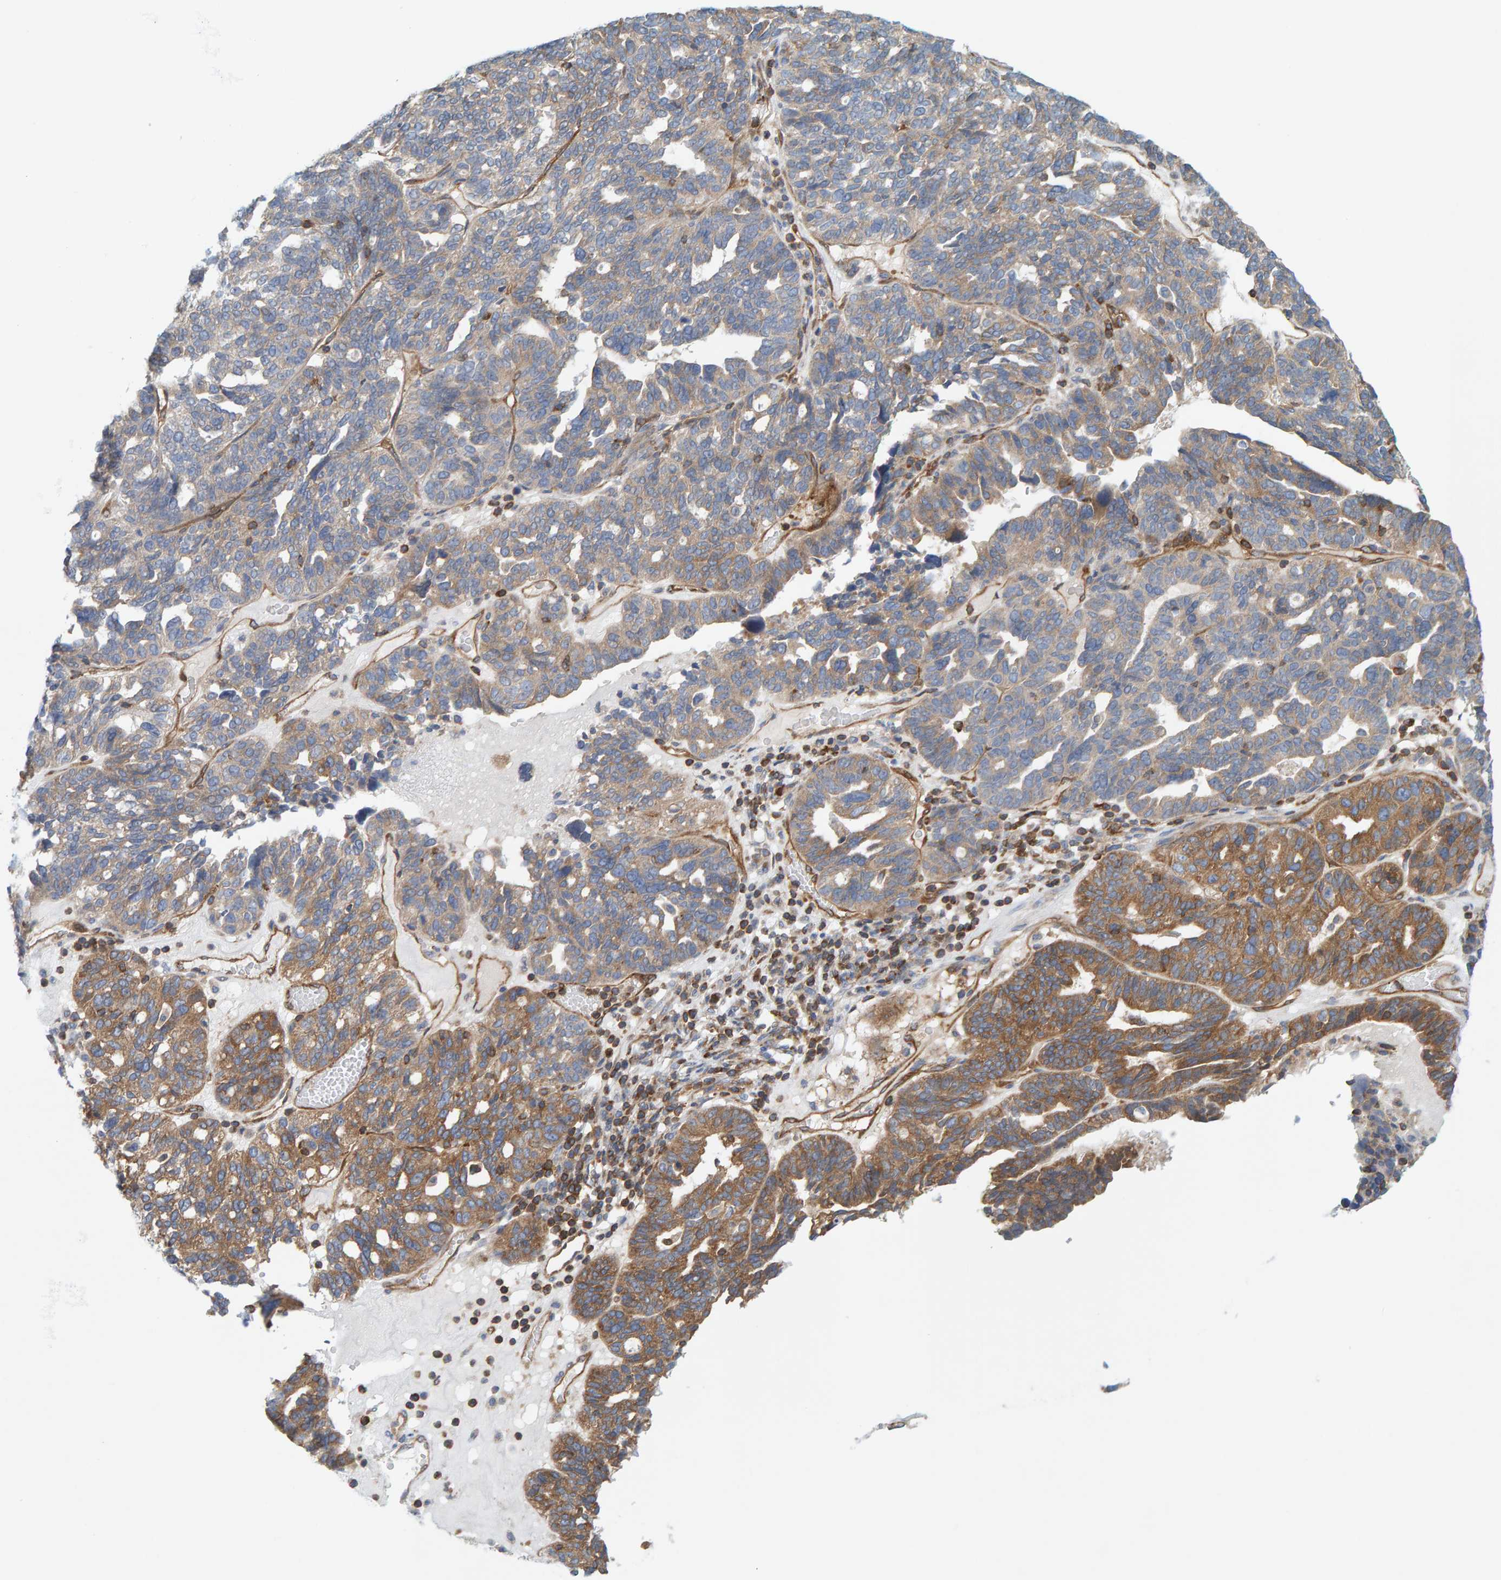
{"staining": {"intensity": "moderate", "quantity": "25%-75%", "location": "cytoplasmic/membranous"}, "tissue": "ovarian cancer", "cell_type": "Tumor cells", "image_type": "cancer", "snomed": [{"axis": "morphology", "description": "Cystadenocarcinoma, serous, NOS"}, {"axis": "topography", "description": "Ovary"}], "caption": "Protein expression analysis of human serous cystadenocarcinoma (ovarian) reveals moderate cytoplasmic/membranous positivity in approximately 25%-75% of tumor cells. (DAB (3,3'-diaminobenzidine) IHC with brightfield microscopy, high magnification).", "gene": "PRKD2", "patient": {"sex": "female", "age": 59}}